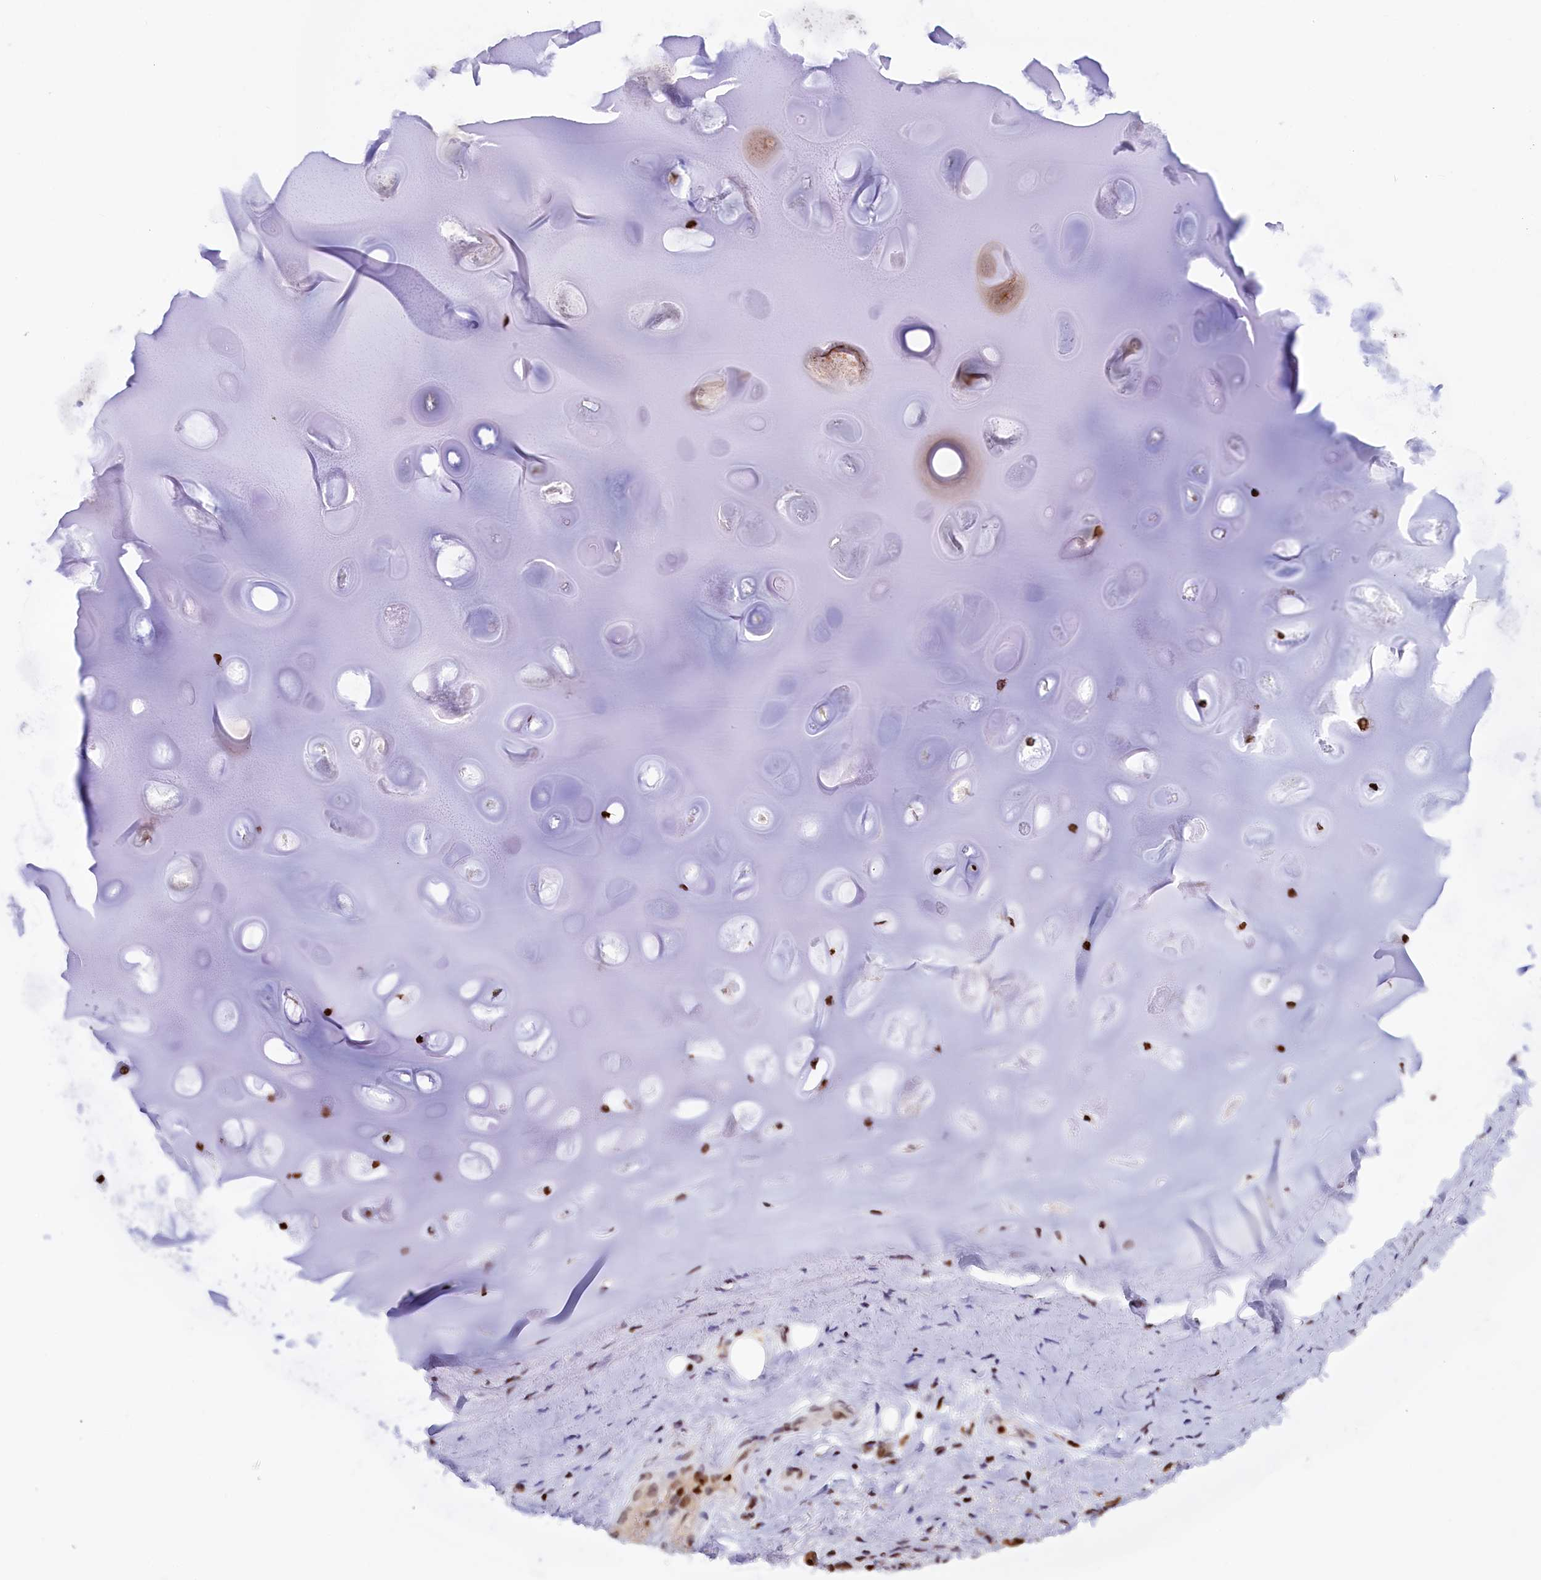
{"staining": {"intensity": "strong", "quantity": ">75%", "location": "nuclear"}, "tissue": "soft tissue", "cell_type": "Chondrocytes", "image_type": "normal", "snomed": [{"axis": "morphology", "description": "Normal tissue, NOS"}, {"axis": "topography", "description": "Lymph node"}, {"axis": "topography", "description": "Cartilage tissue"}, {"axis": "topography", "description": "Bronchus"}], "caption": "DAB immunohistochemical staining of normal soft tissue demonstrates strong nuclear protein expression in about >75% of chondrocytes. The protein is stained brown, and the nuclei are stained in blue (DAB IHC with brightfield microscopy, high magnification).", "gene": "TIMM29", "patient": {"sex": "male", "age": 63}}